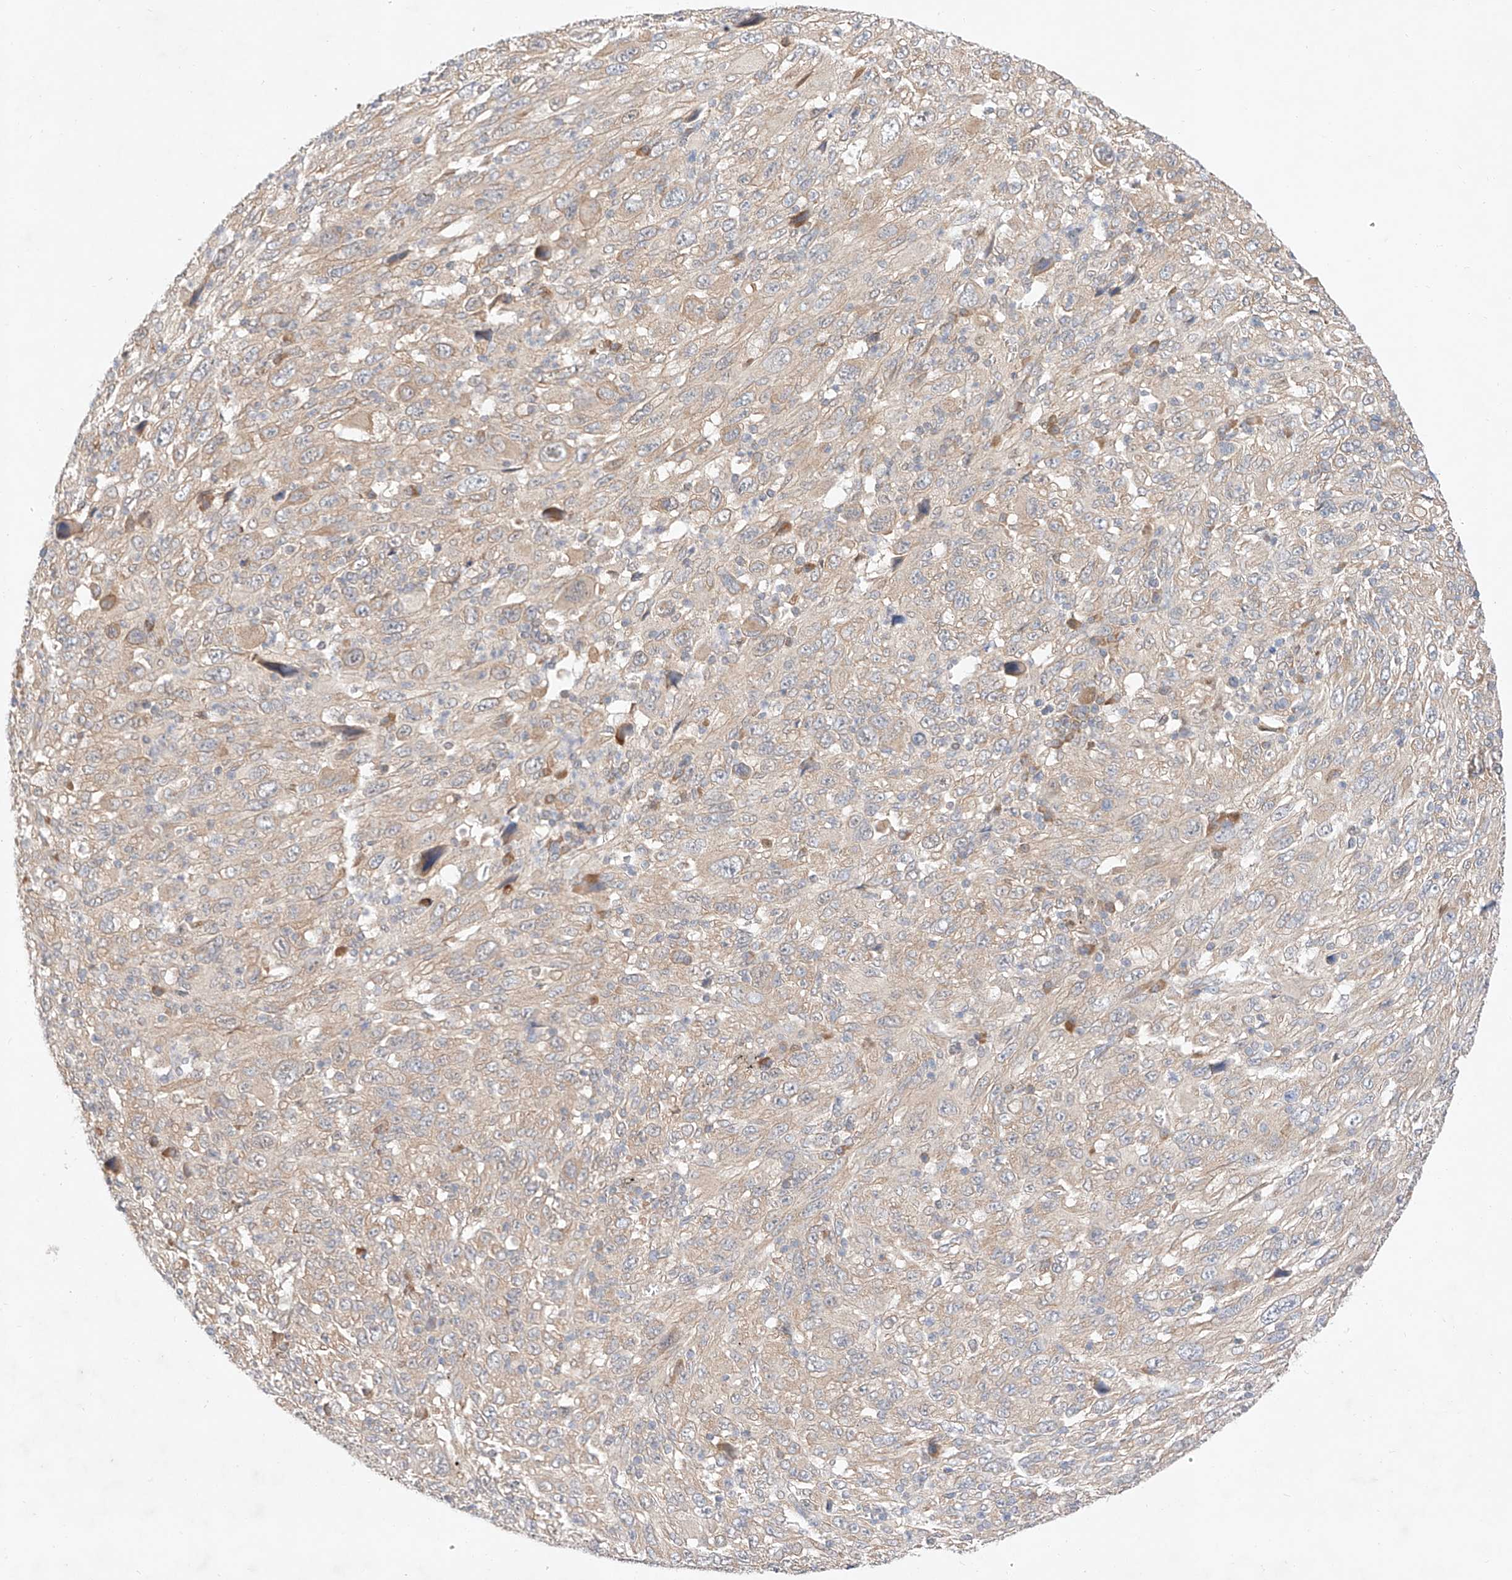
{"staining": {"intensity": "weak", "quantity": "25%-75%", "location": "cytoplasmic/membranous"}, "tissue": "melanoma", "cell_type": "Tumor cells", "image_type": "cancer", "snomed": [{"axis": "morphology", "description": "Malignant melanoma, Metastatic site"}, {"axis": "topography", "description": "Skin"}], "caption": "A low amount of weak cytoplasmic/membranous expression is present in about 25%-75% of tumor cells in melanoma tissue.", "gene": "C6orf118", "patient": {"sex": "female", "age": 56}}